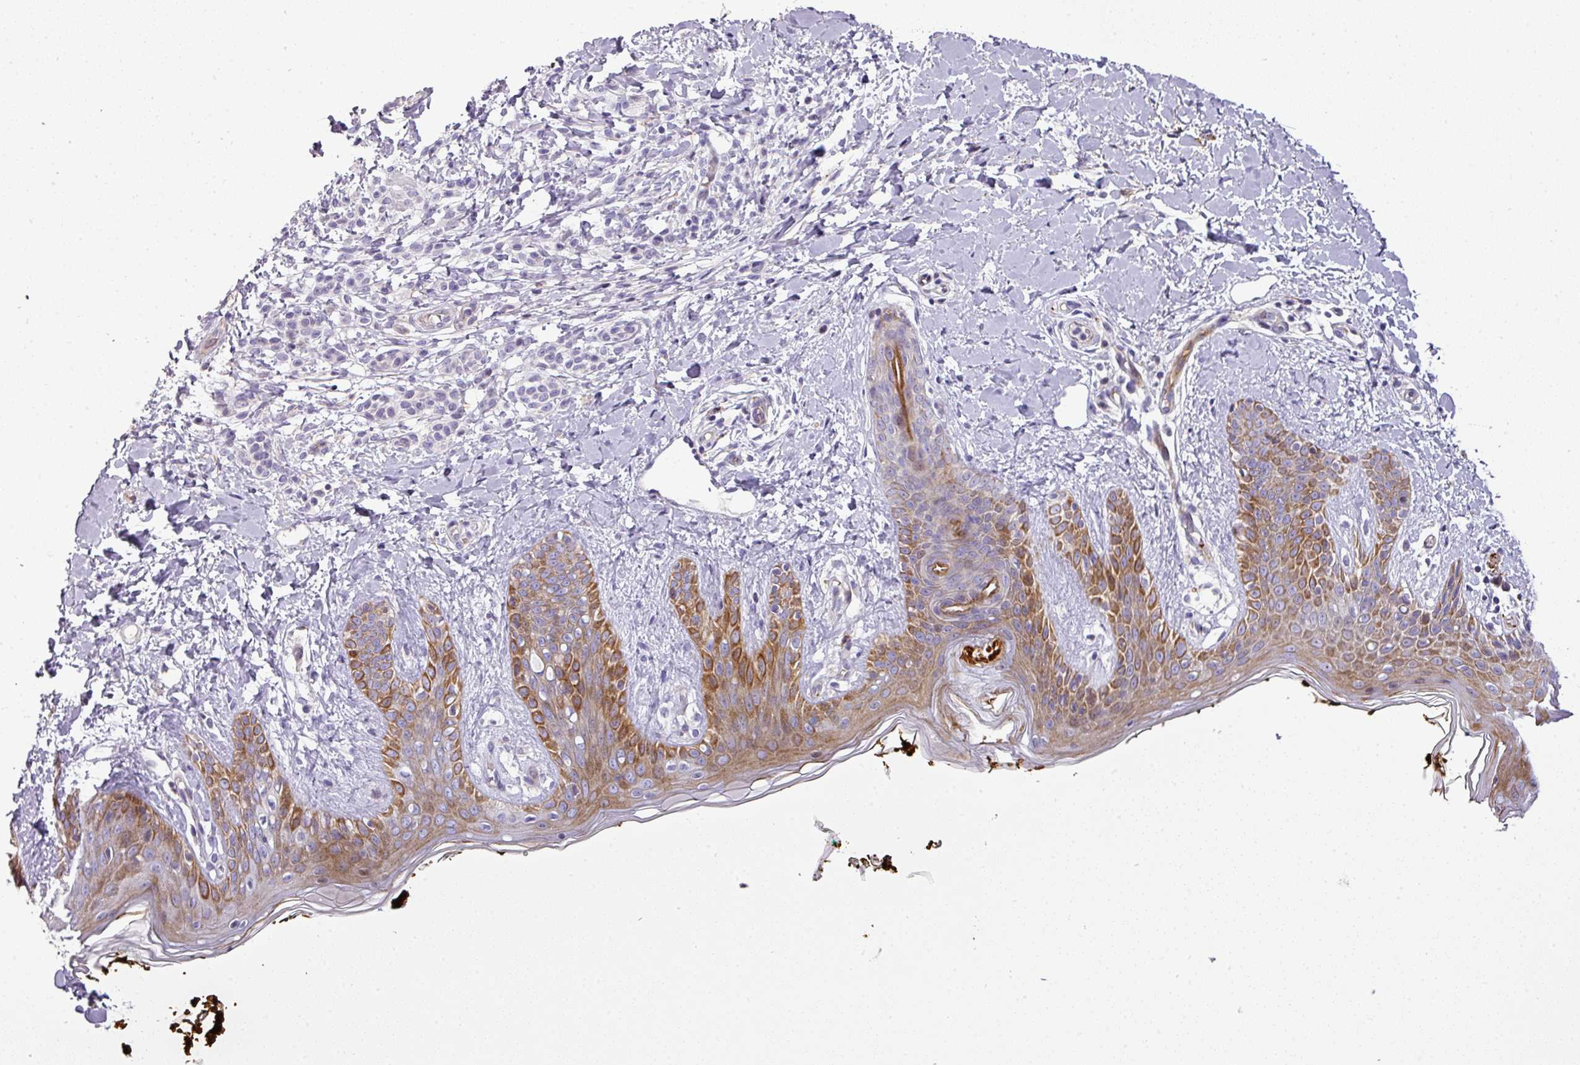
{"staining": {"intensity": "negative", "quantity": "none", "location": "none"}, "tissue": "skin", "cell_type": "Fibroblasts", "image_type": "normal", "snomed": [{"axis": "morphology", "description": "Normal tissue, NOS"}, {"axis": "topography", "description": "Skin"}], "caption": "Immunohistochemistry (IHC) photomicrograph of normal skin: human skin stained with DAB (3,3'-diaminobenzidine) demonstrates no significant protein expression in fibroblasts.", "gene": "ATP6V1F", "patient": {"sex": "male", "age": 16}}